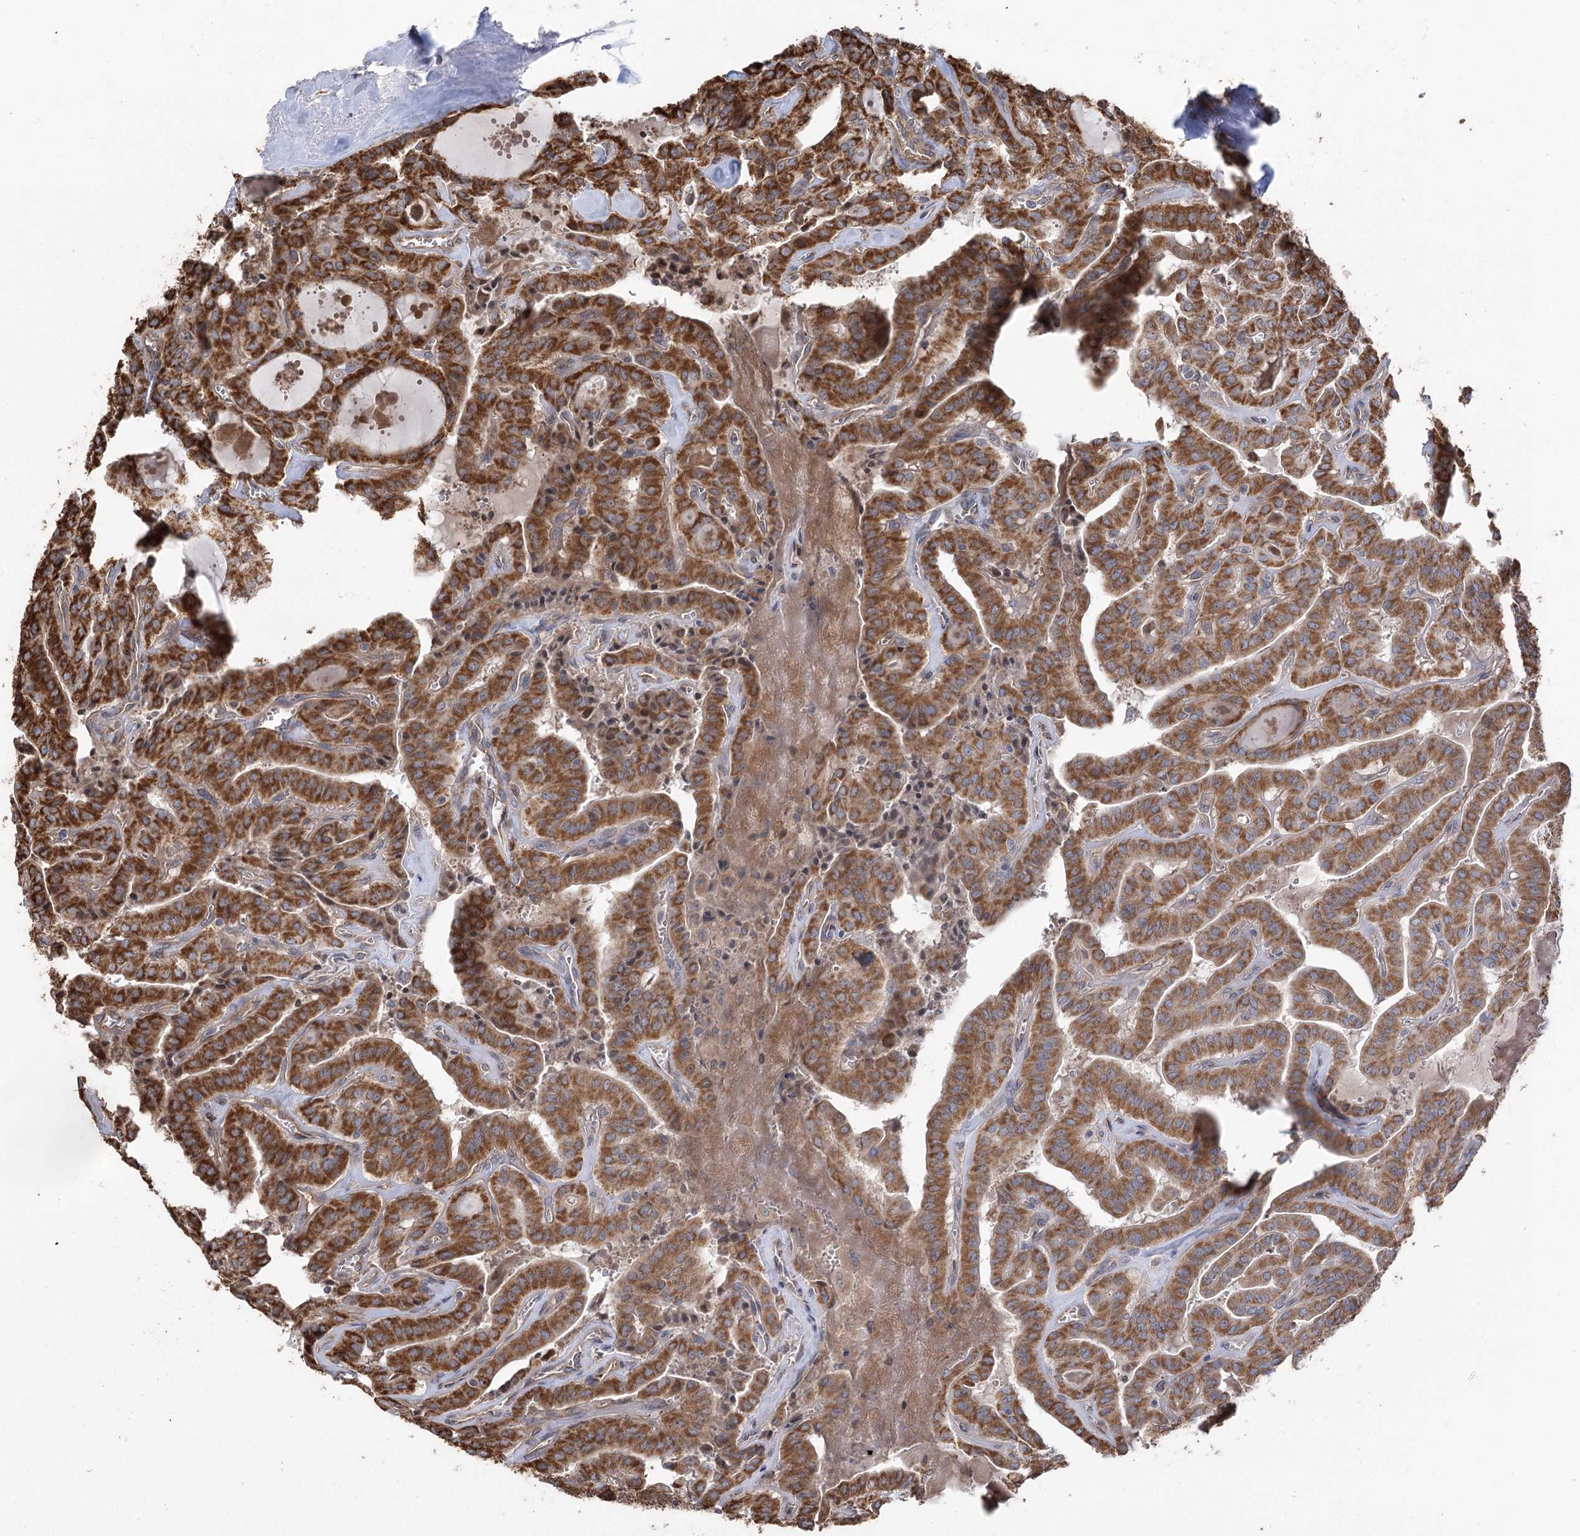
{"staining": {"intensity": "strong", "quantity": ">75%", "location": "cytoplasmic/membranous"}, "tissue": "thyroid cancer", "cell_type": "Tumor cells", "image_type": "cancer", "snomed": [{"axis": "morphology", "description": "Papillary adenocarcinoma, NOS"}, {"axis": "topography", "description": "Thyroid gland"}], "caption": "Strong cytoplasmic/membranous expression for a protein is appreciated in about >75% of tumor cells of thyroid papillary adenocarcinoma using immunohistochemistry (IHC).", "gene": "RWDD4", "patient": {"sex": "male", "age": 52}}